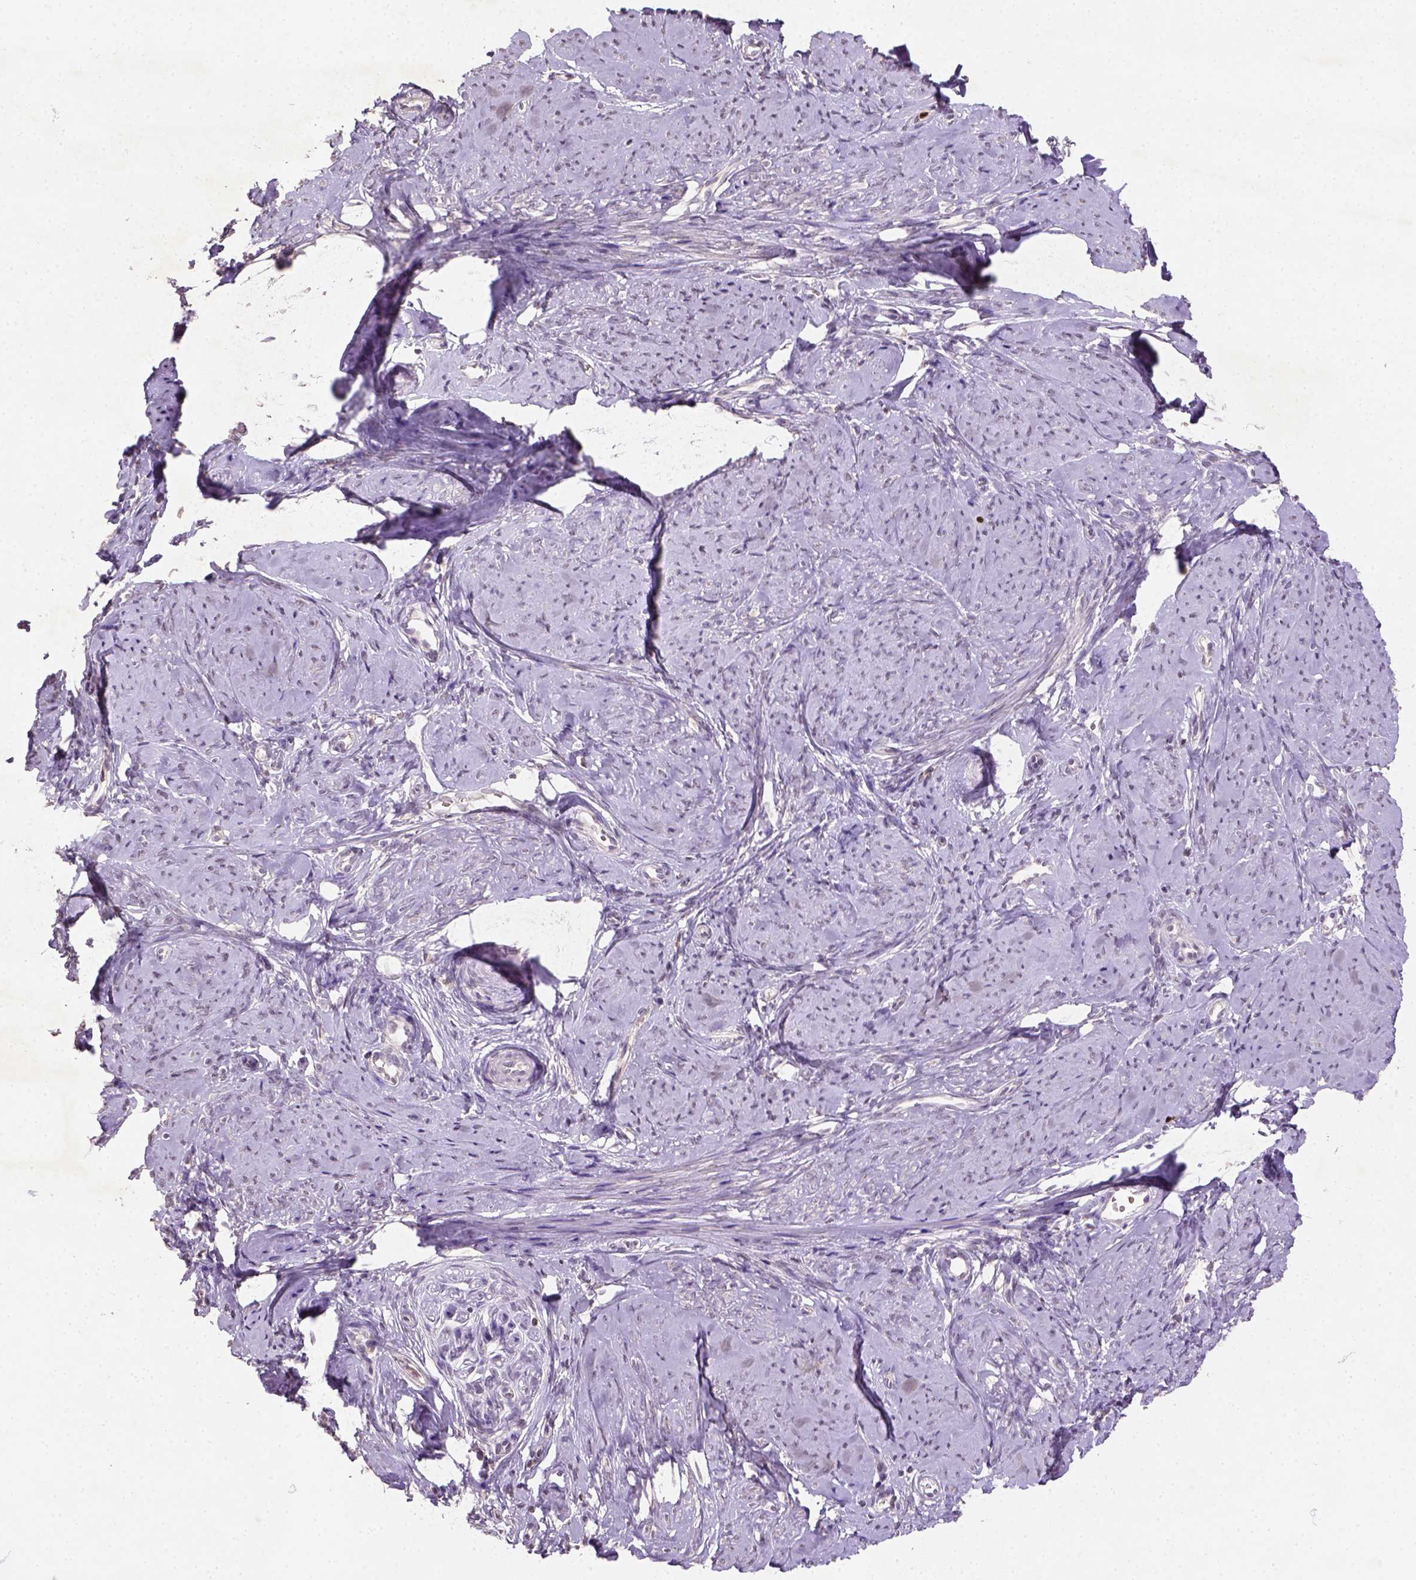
{"staining": {"intensity": "negative", "quantity": "none", "location": "none"}, "tissue": "smooth muscle", "cell_type": "Smooth muscle cells", "image_type": "normal", "snomed": [{"axis": "morphology", "description": "Normal tissue, NOS"}, {"axis": "topography", "description": "Smooth muscle"}], "caption": "Immunohistochemistry (IHC) of benign human smooth muscle demonstrates no positivity in smooth muscle cells. The staining was performed using DAB to visualize the protein expression in brown, while the nuclei were stained in blue with hematoxylin (Magnification: 20x).", "gene": "NUDT3", "patient": {"sex": "female", "age": 48}}